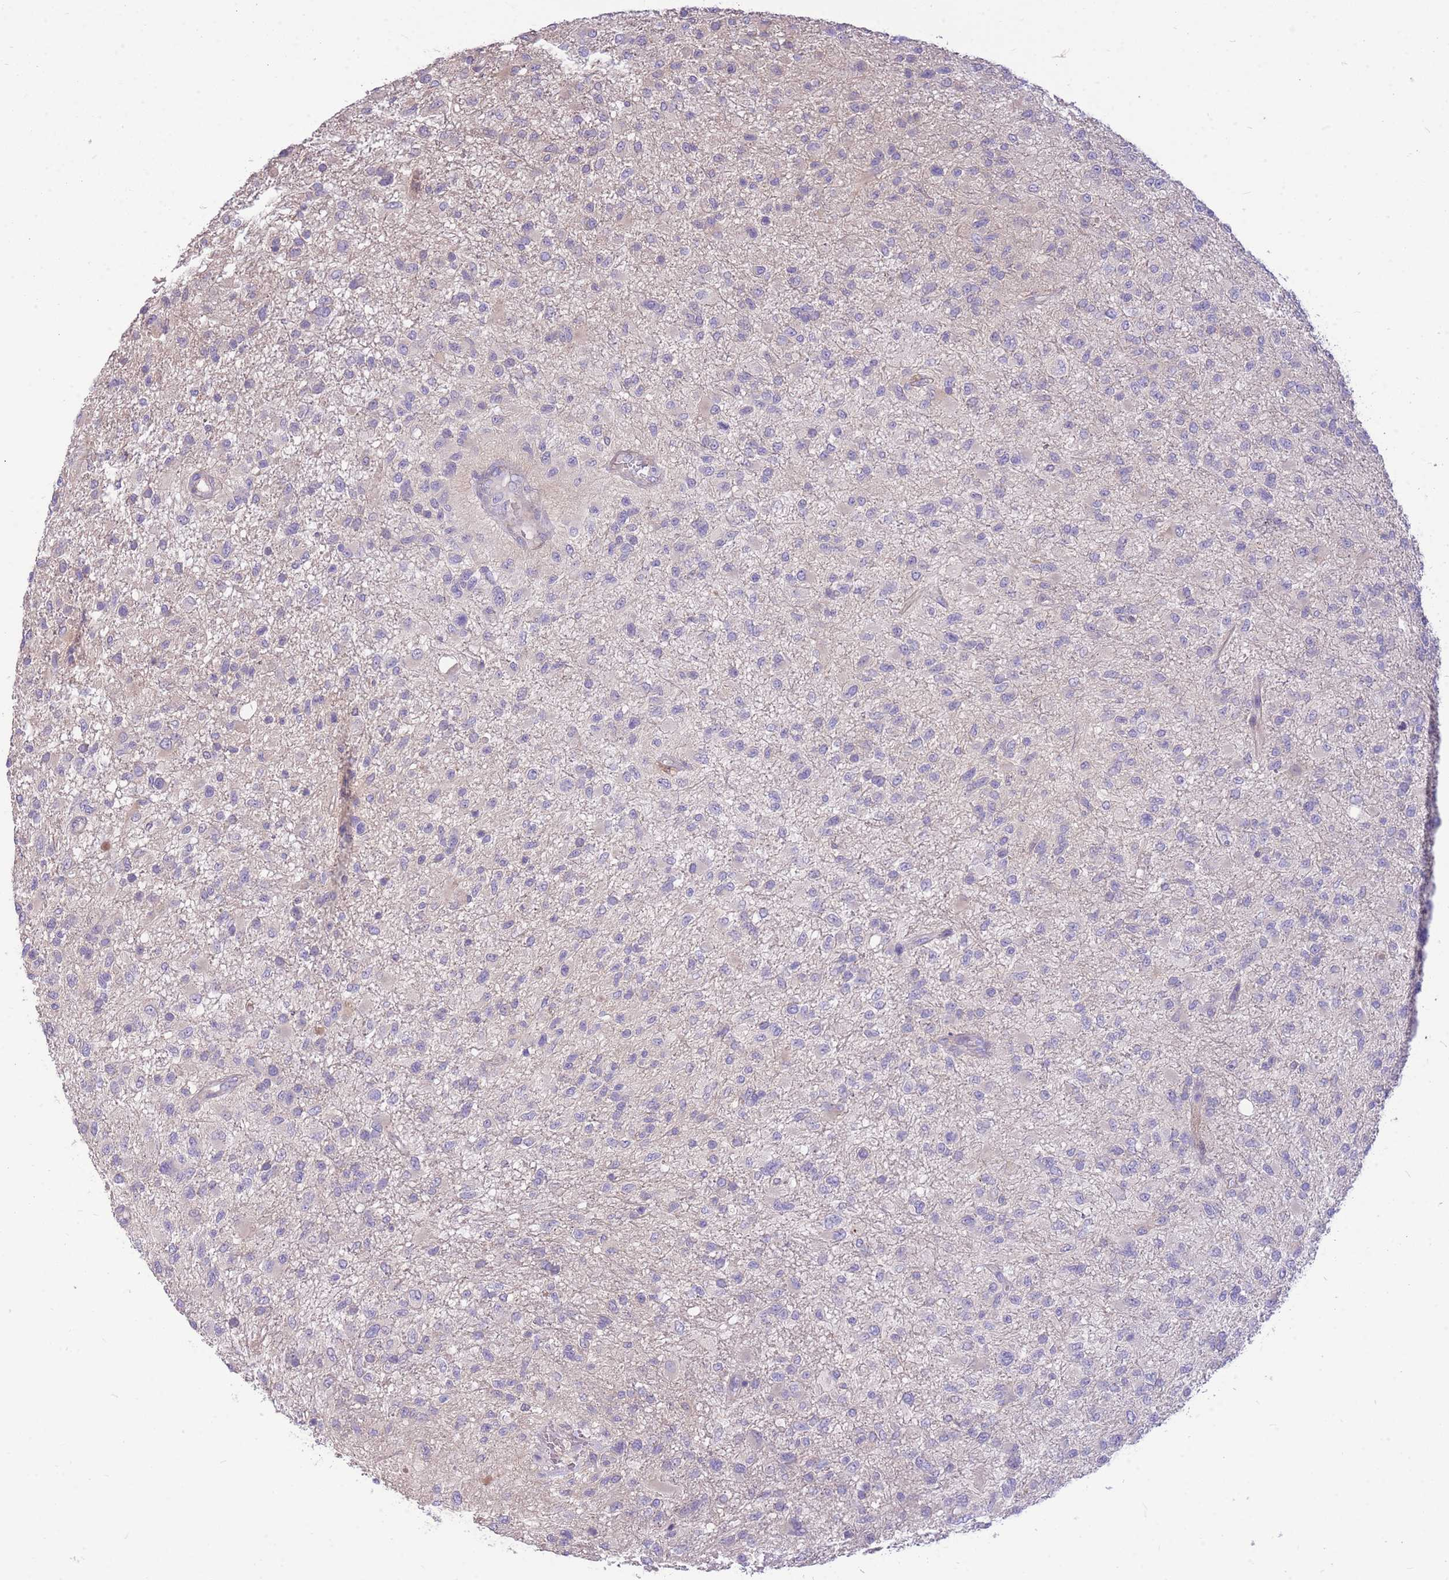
{"staining": {"intensity": "negative", "quantity": "none", "location": "none"}, "tissue": "glioma", "cell_type": "Tumor cells", "image_type": "cancer", "snomed": [{"axis": "morphology", "description": "Glioma, malignant, High grade"}, {"axis": "topography", "description": "Brain"}], "caption": "An immunohistochemistry histopathology image of malignant glioma (high-grade) is shown. There is no staining in tumor cells of malignant glioma (high-grade).", "gene": "OR5T1", "patient": {"sex": "female", "age": 74}}